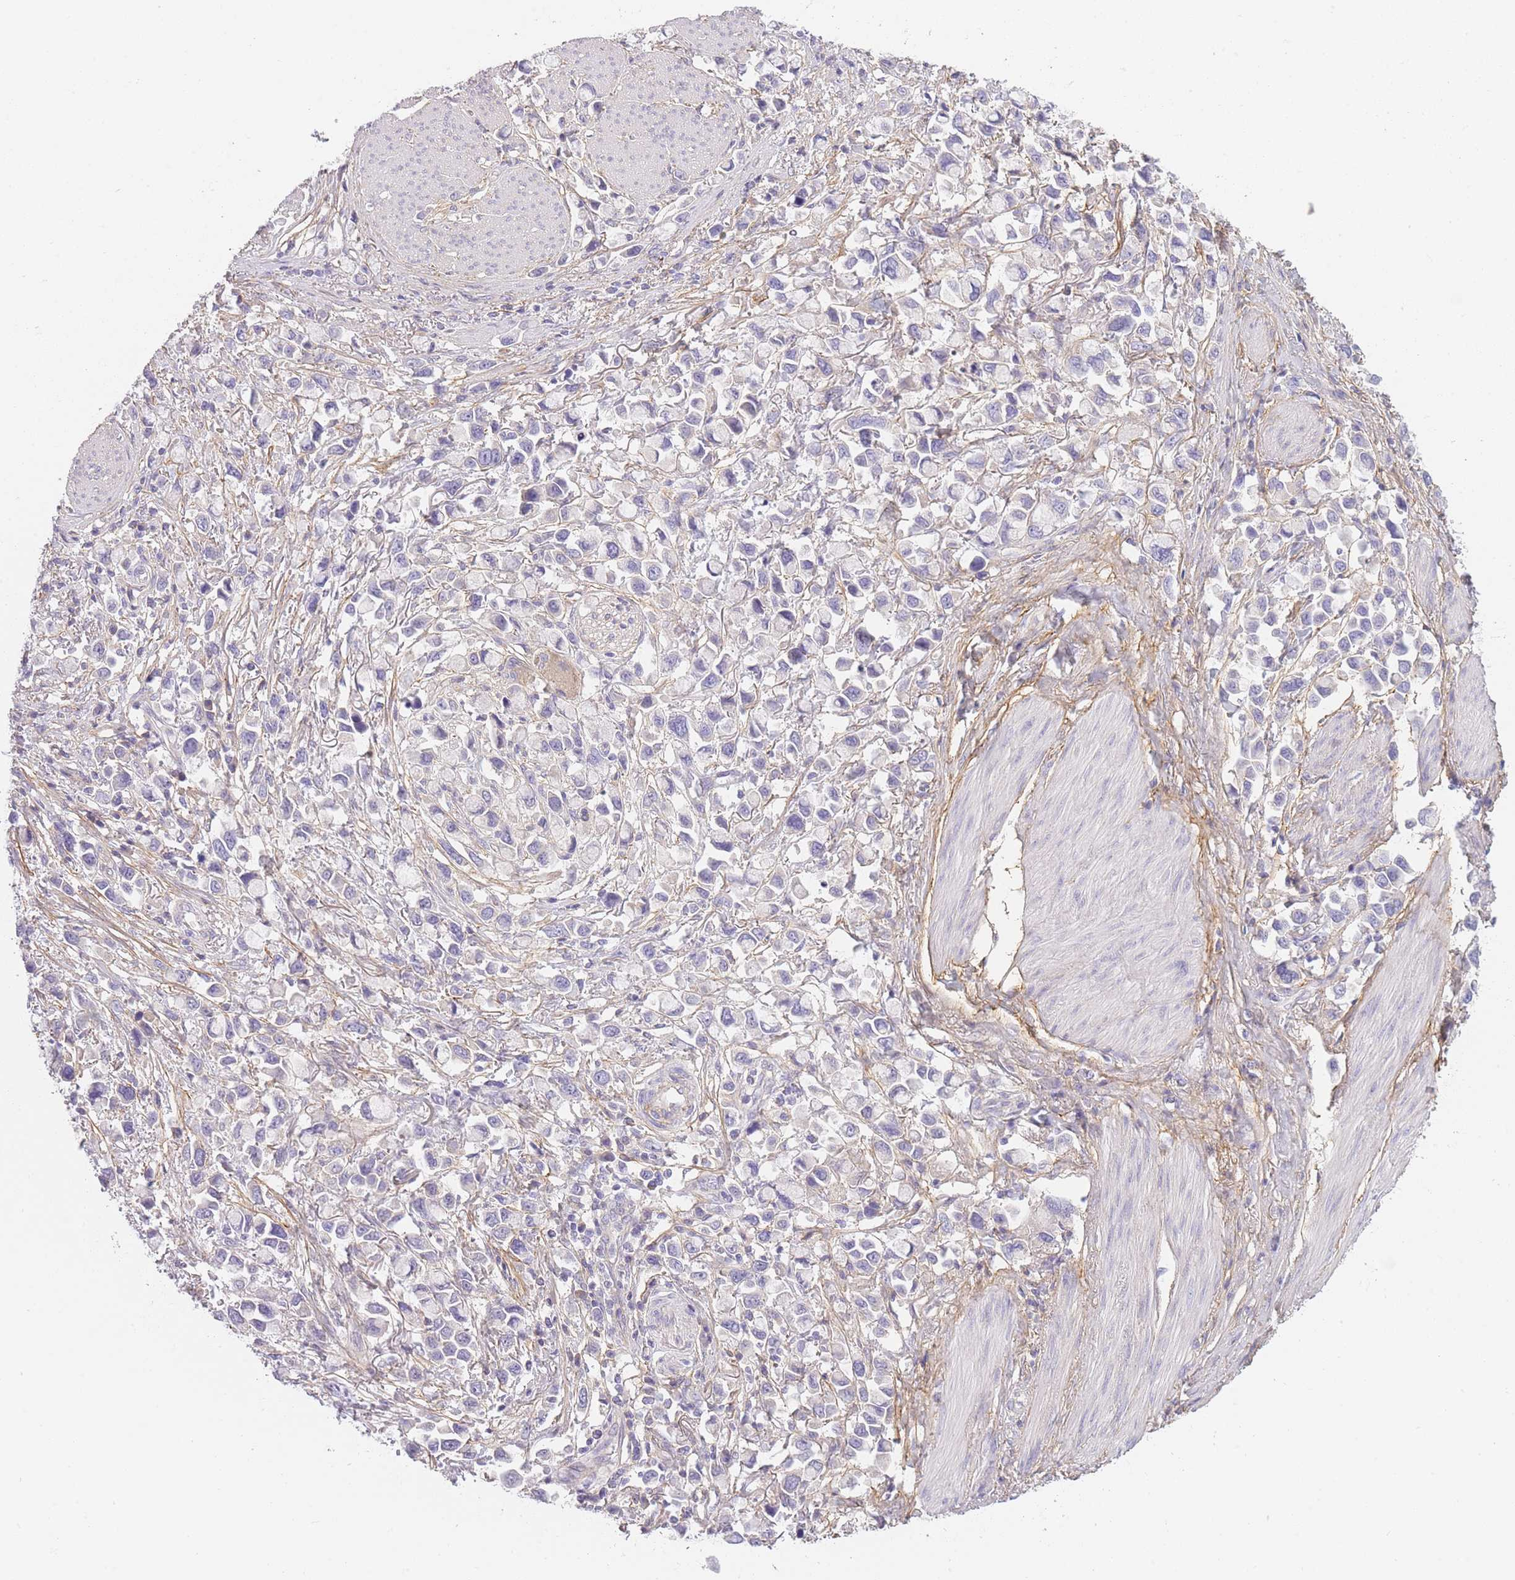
{"staining": {"intensity": "negative", "quantity": "none", "location": "none"}, "tissue": "stomach cancer", "cell_type": "Tumor cells", "image_type": "cancer", "snomed": [{"axis": "morphology", "description": "Adenocarcinoma, NOS"}, {"axis": "topography", "description": "Stomach"}], "caption": "Protein analysis of stomach adenocarcinoma shows no significant staining in tumor cells. (DAB (3,3'-diaminobenzidine) IHC with hematoxylin counter stain).", "gene": "AP3M2", "patient": {"sex": "female", "age": 81}}